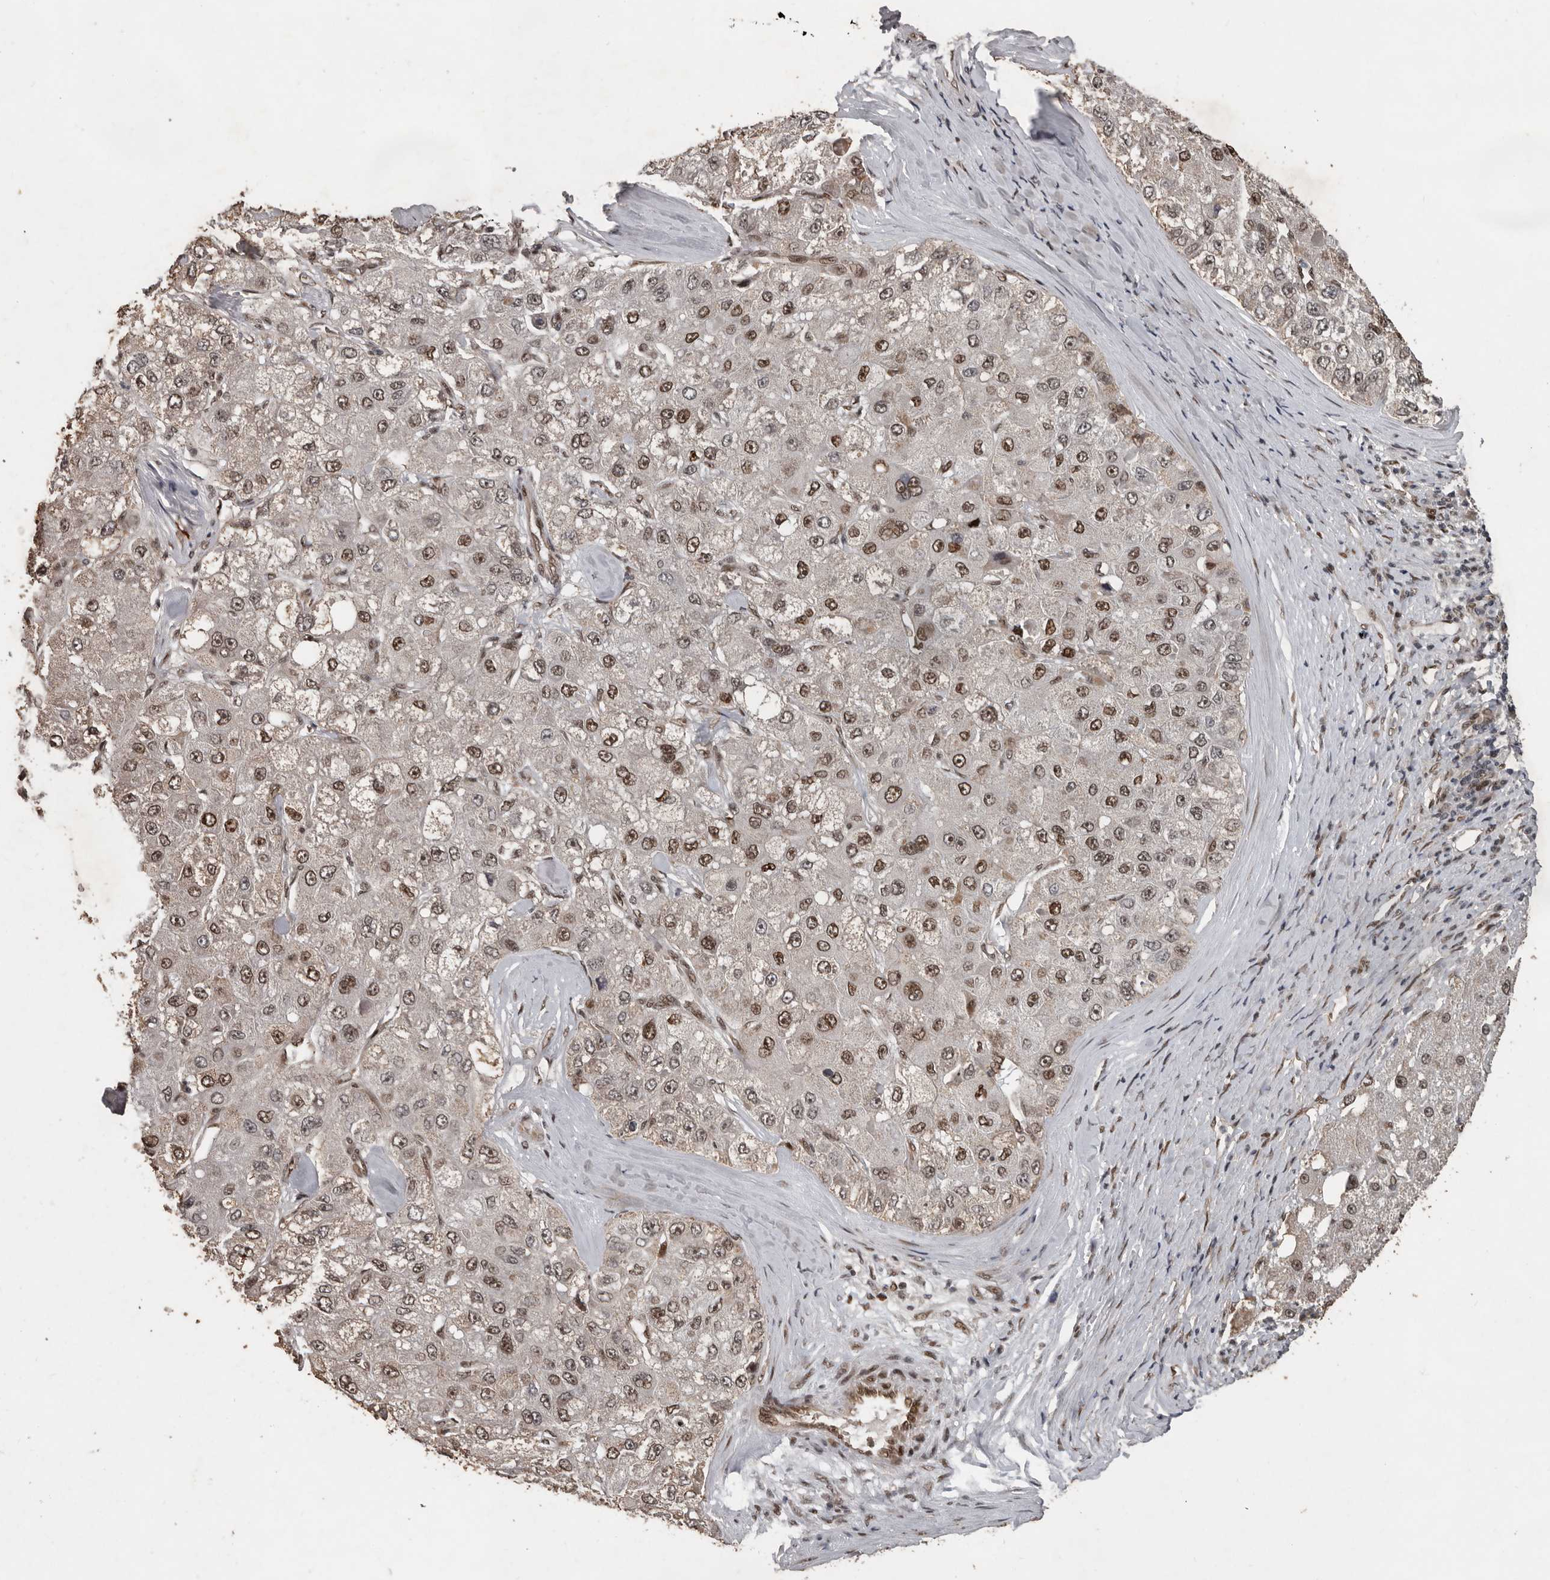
{"staining": {"intensity": "moderate", "quantity": ">75%", "location": "nuclear"}, "tissue": "liver cancer", "cell_type": "Tumor cells", "image_type": "cancer", "snomed": [{"axis": "morphology", "description": "Carcinoma, Hepatocellular, NOS"}, {"axis": "topography", "description": "Liver"}], "caption": "Moderate nuclear staining for a protein is present in approximately >75% of tumor cells of liver cancer (hepatocellular carcinoma) using immunohistochemistry.", "gene": "CDC27", "patient": {"sex": "male", "age": 80}}